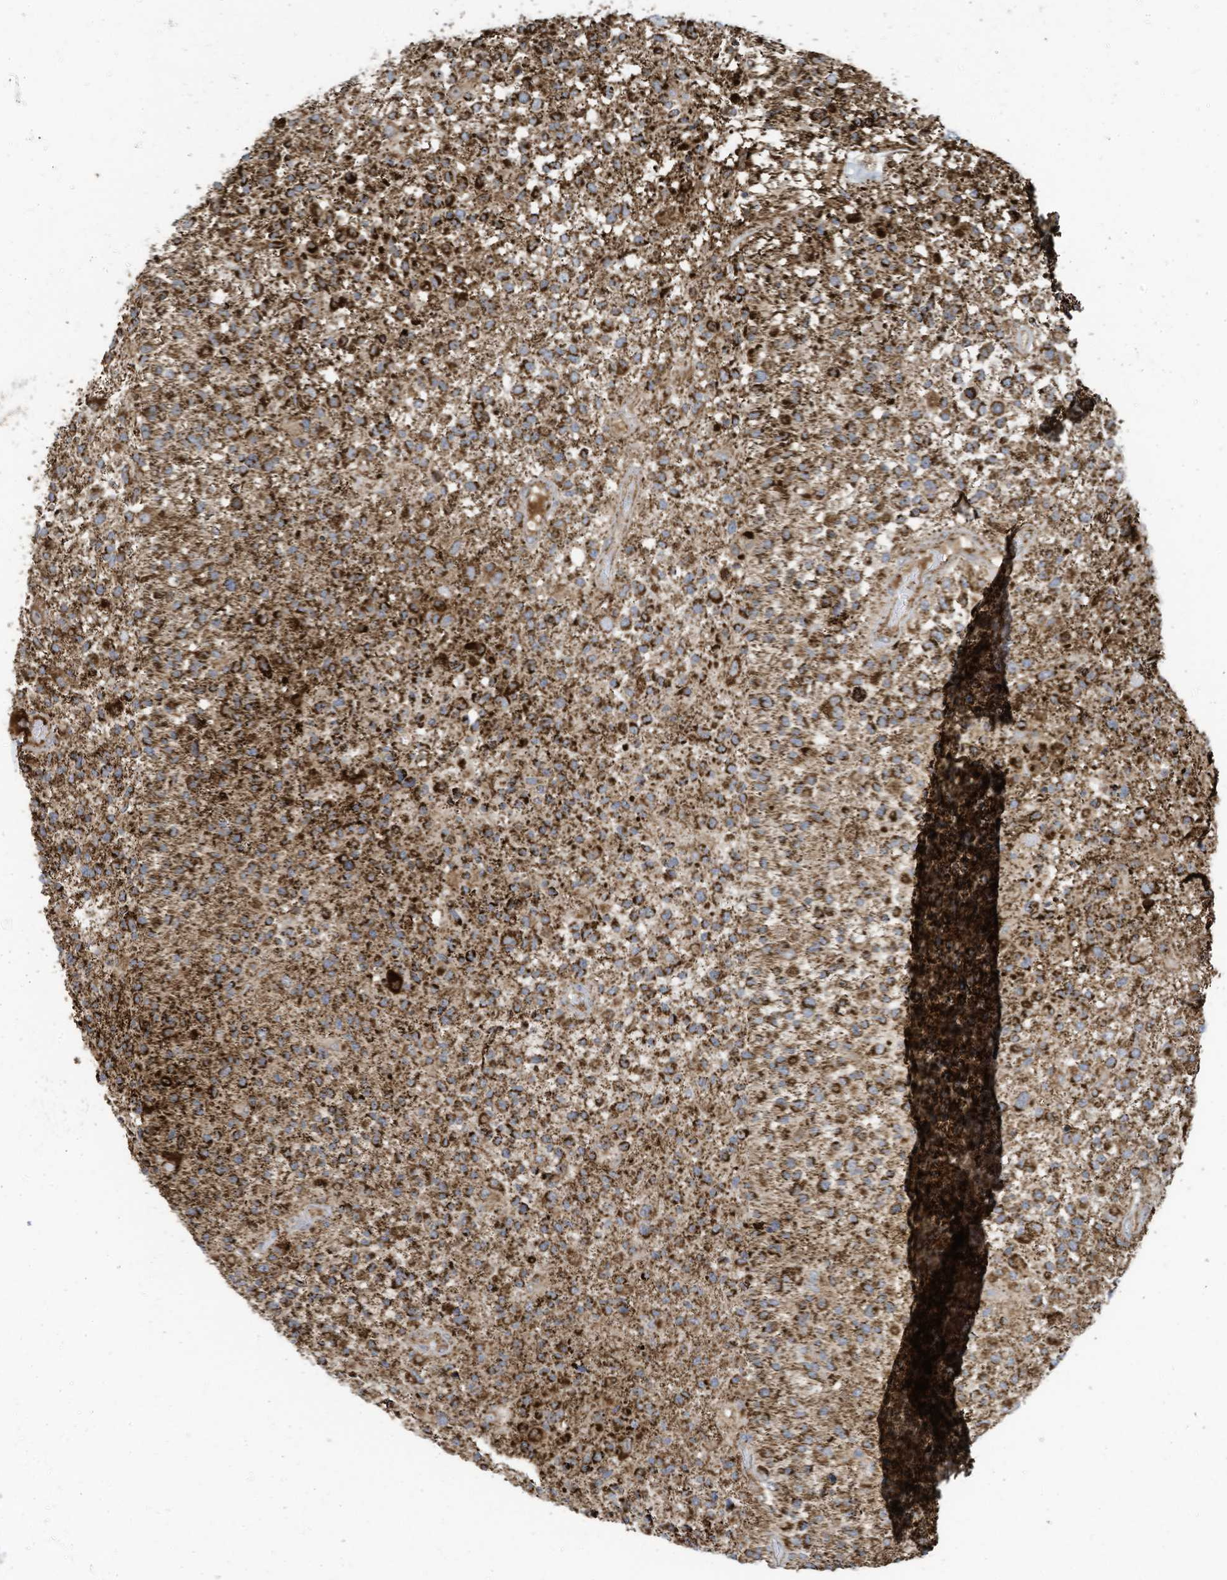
{"staining": {"intensity": "strong", "quantity": ">75%", "location": "cytoplasmic/membranous"}, "tissue": "glioma", "cell_type": "Tumor cells", "image_type": "cancer", "snomed": [{"axis": "morphology", "description": "Glioma, malignant, High grade"}, {"axis": "morphology", "description": "Glioblastoma, NOS"}, {"axis": "topography", "description": "Brain"}], "caption": "An image of human glioma stained for a protein displays strong cytoplasmic/membranous brown staining in tumor cells. The staining was performed using DAB to visualize the protein expression in brown, while the nuclei were stained in blue with hematoxylin (Magnification: 20x).", "gene": "COX10", "patient": {"sex": "male", "age": 60}}